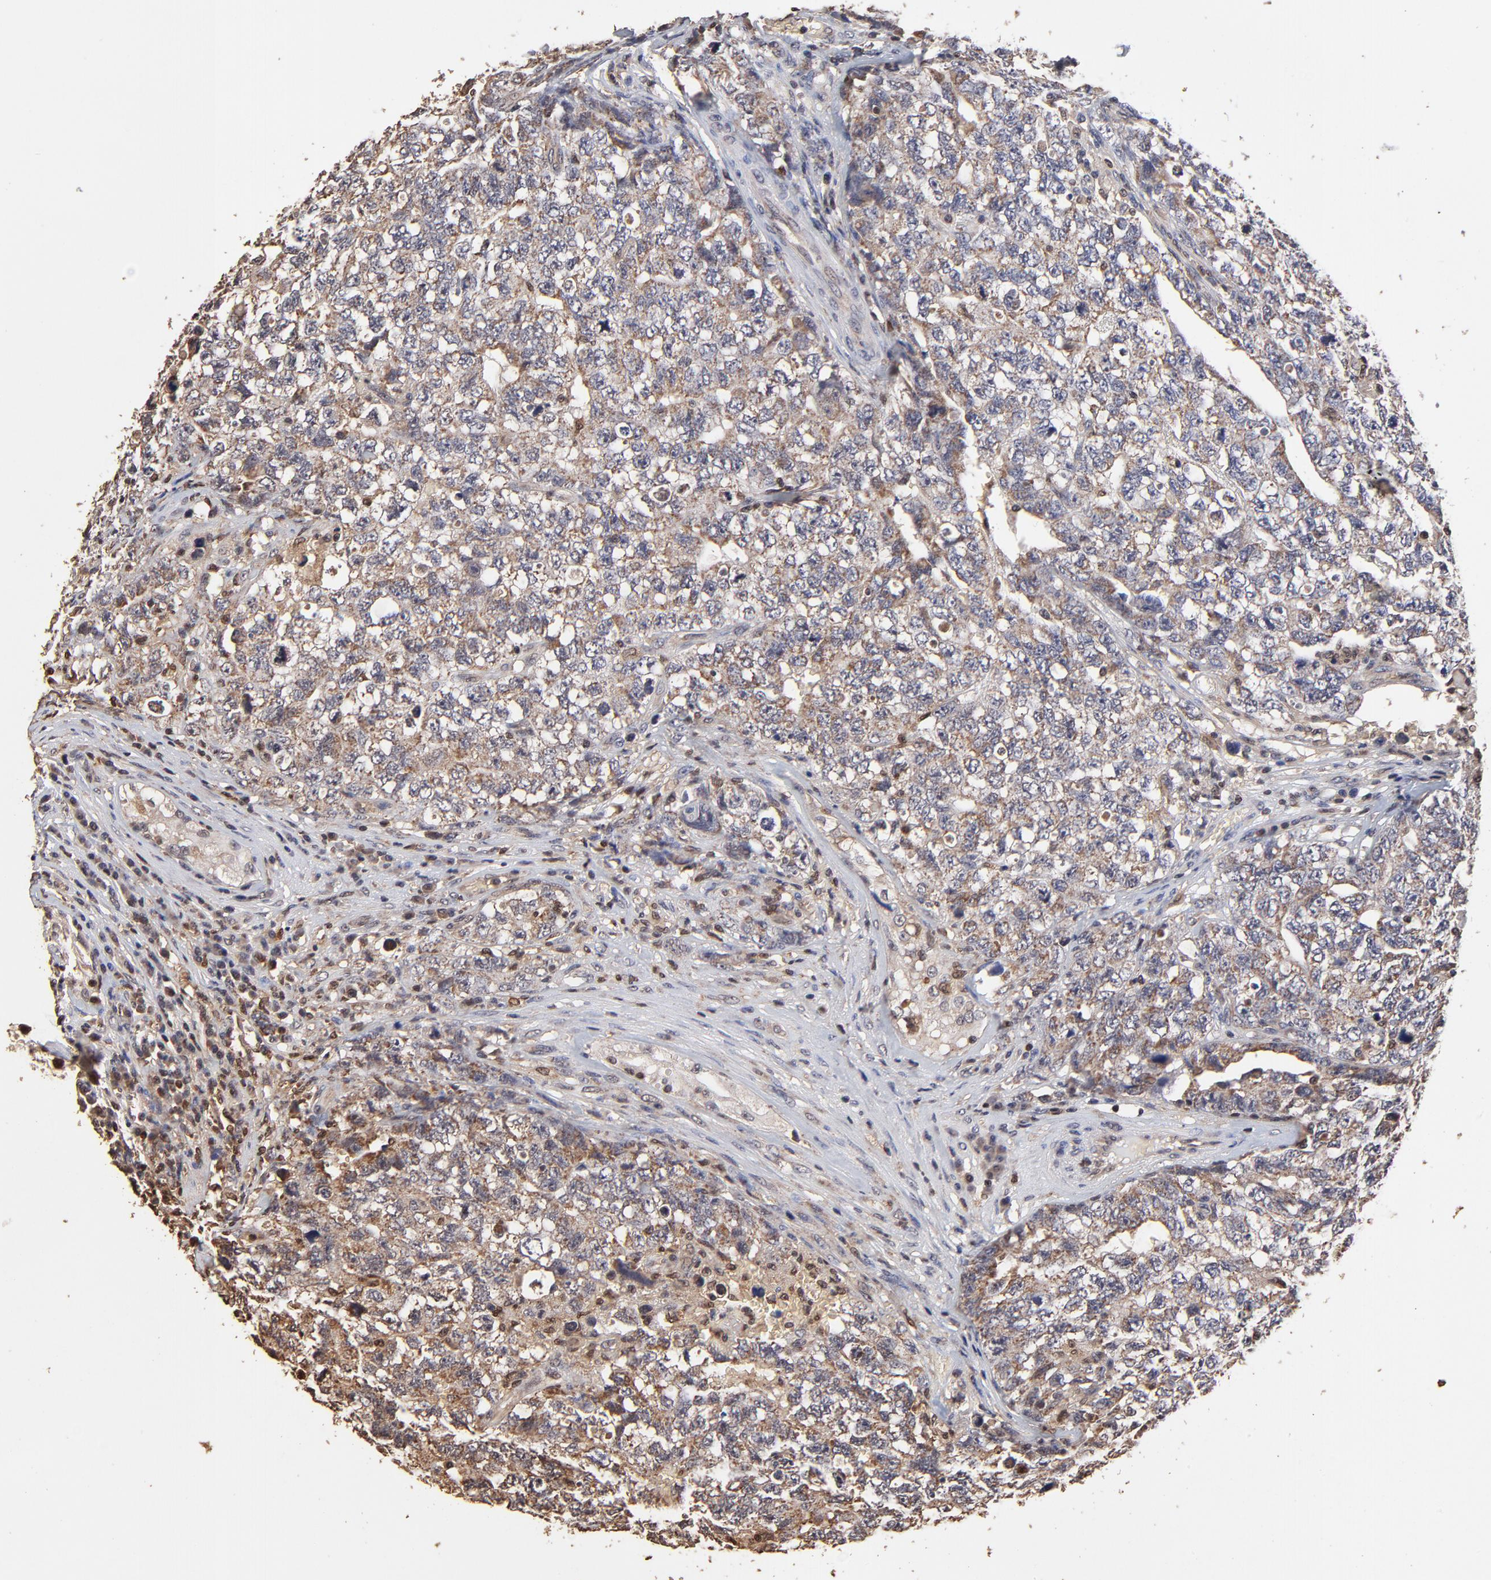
{"staining": {"intensity": "weak", "quantity": ">75%", "location": "cytoplasmic/membranous"}, "tissue": "testis cancer", "cell_type": "Tumor cells", "image_type": "cancer", "snomed": [{"axis": "morphology", "description": "Carcinoma, Embryonal, NOS"}, {"axis": "topography", "description": "Testis"}], "caption": "DAB (3,3'-diaminobenzidine) immunohistochemical staining of testis embryonal carcinoma shows weak cytoplasmic/membranous protein expression in approximately >75% of tumor cells. (DAB (3,3'-diaminobenzidine) = brown stain, brightfield microscopy at high magnification).", "gene": "CASP1", "patient": {"sex": "male", "age": 31}}